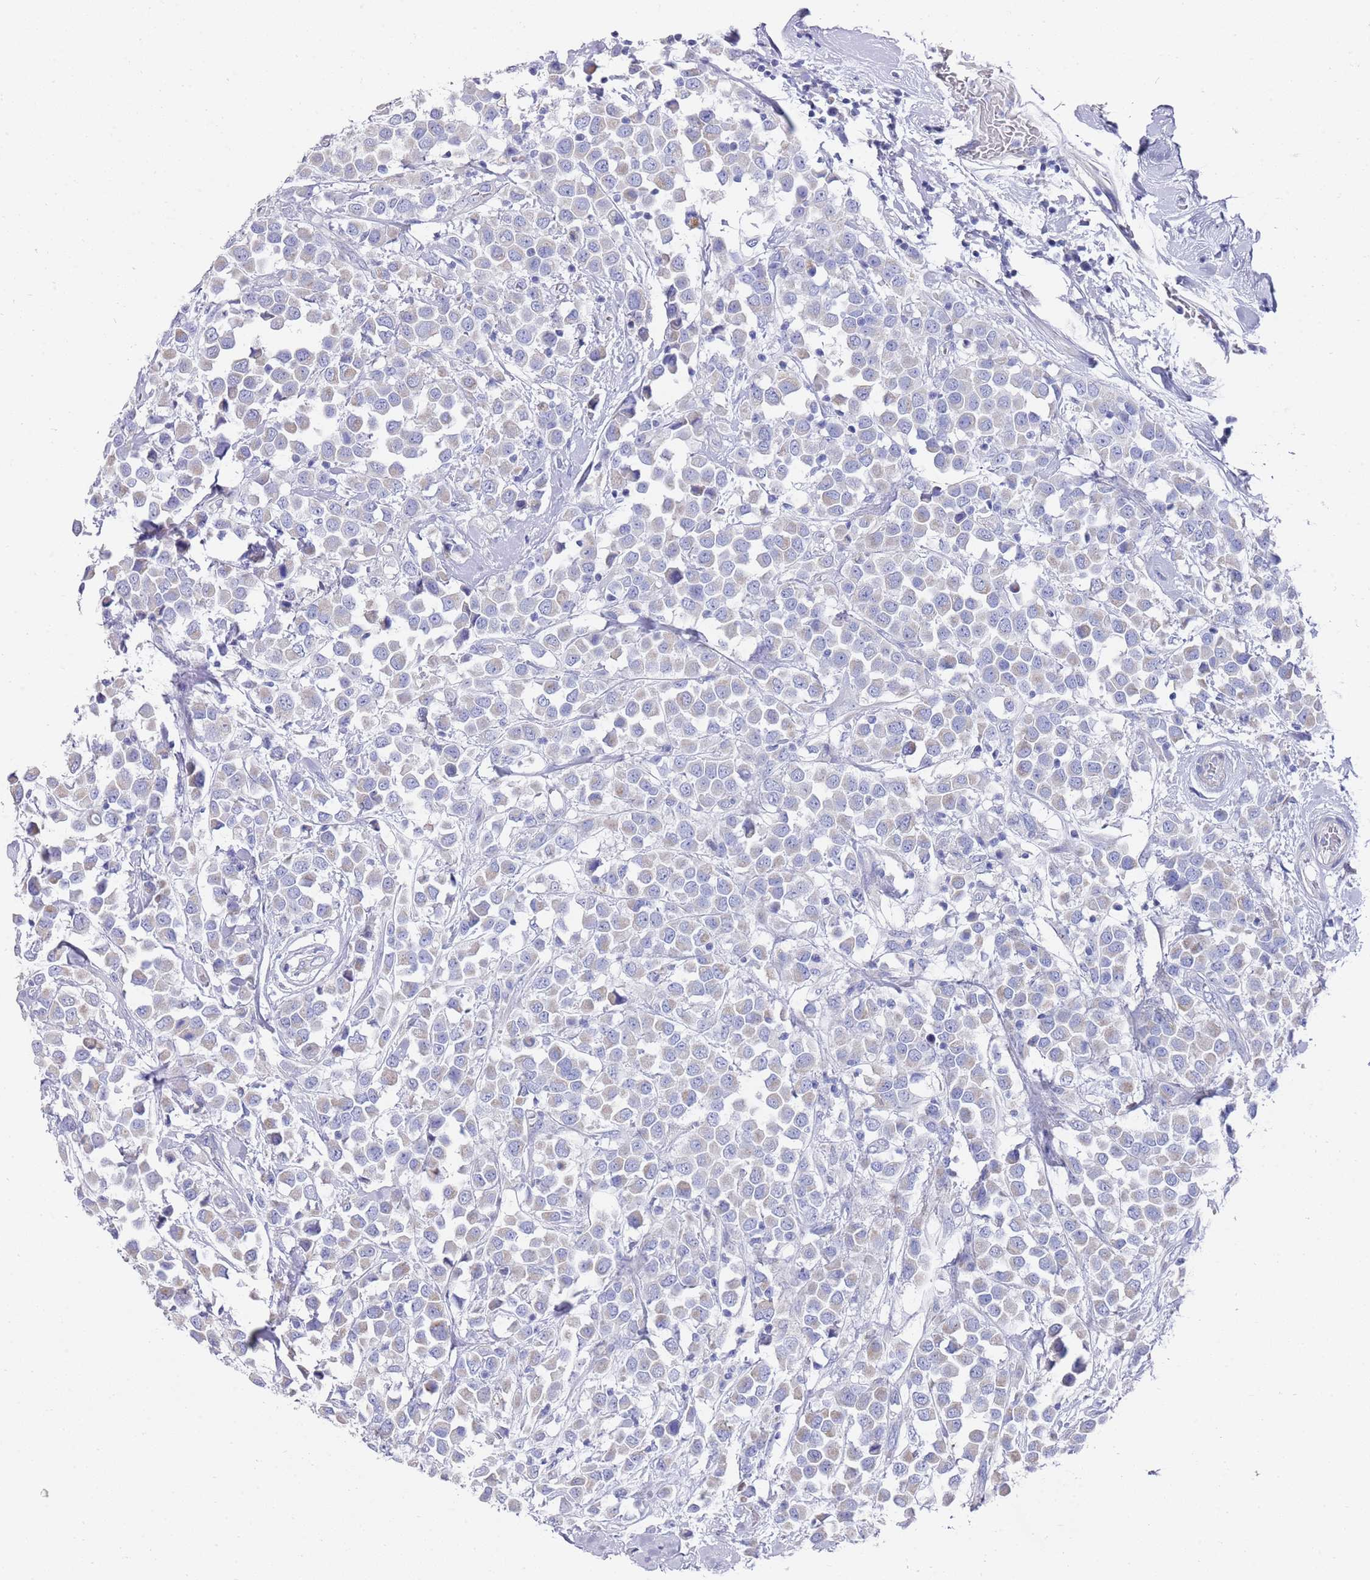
{"staining": {"intensity": "negative", "quantity": "none", "location": "none"}, "tissue": "breast cancer", "cell_type": "Tumor cells", "image_type": "cancer", "snomed": [{"axis": "morphology", "description": "Duct carcinoma"}, {"axis": "topography", "description": "Breast"}], "caption": "Protein analysis of breast cancer exhibits no significant expression in tumor cells.", "gene": "SCAPER", "patient": {"sex": "female", "age": 61}}